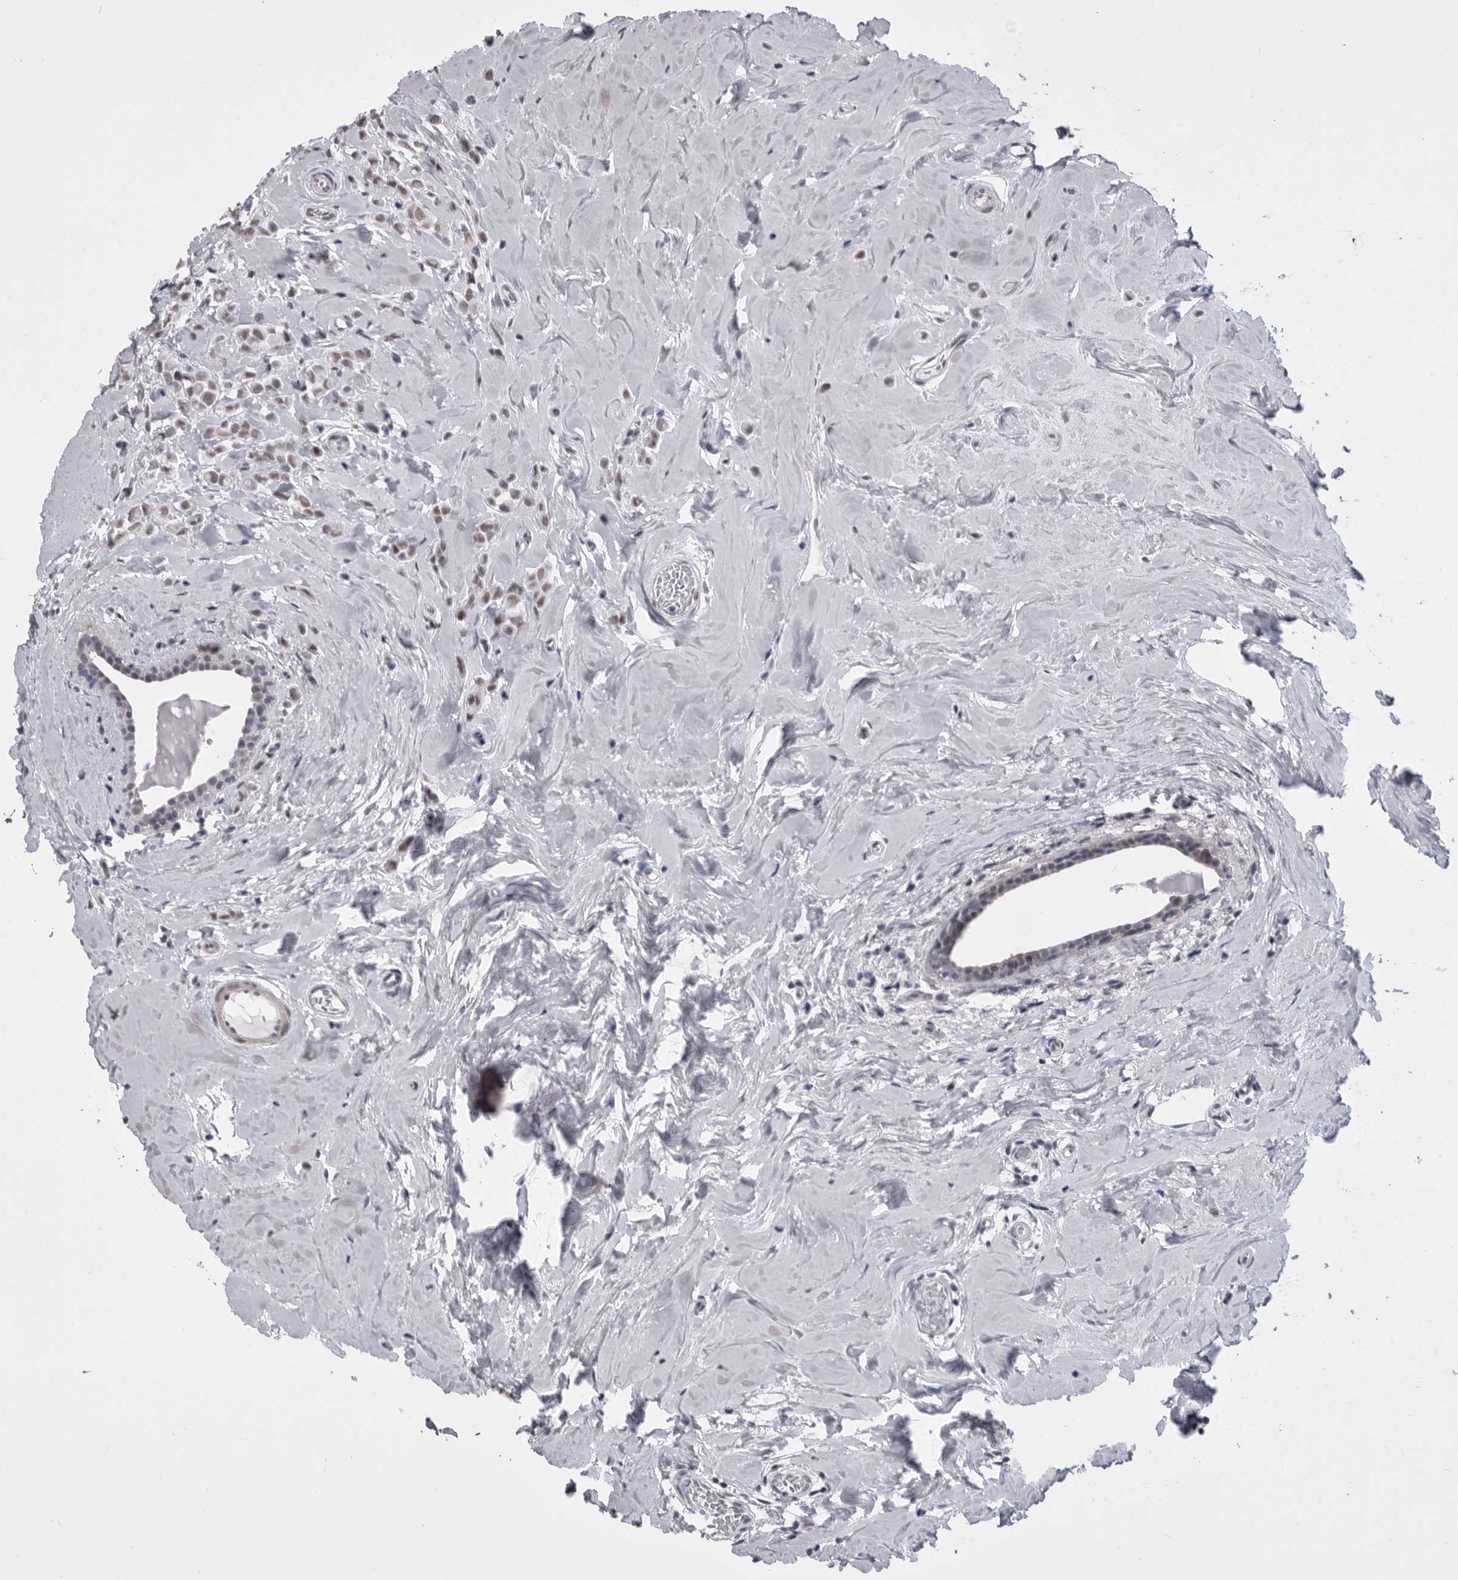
{"staining": {"intensity": "weak", "quantity": "<25%", "location": "nuclear"}, "tissue": "breast cancer", "cell_type": "Tumor cells", "image_type": "cancer", "snomed": [{"axis": "morphology", "description": "Lobular carcinoma"}, {"axis": "topography", "description": "Breast"}], "caption": "Immunohistochemical staining of human breast cancer (lobular carcinoma) demonstrates no significant positivity in tumor cells.", "gene": "PRPF3", "patient": {"sex": "female", "age": 47}}